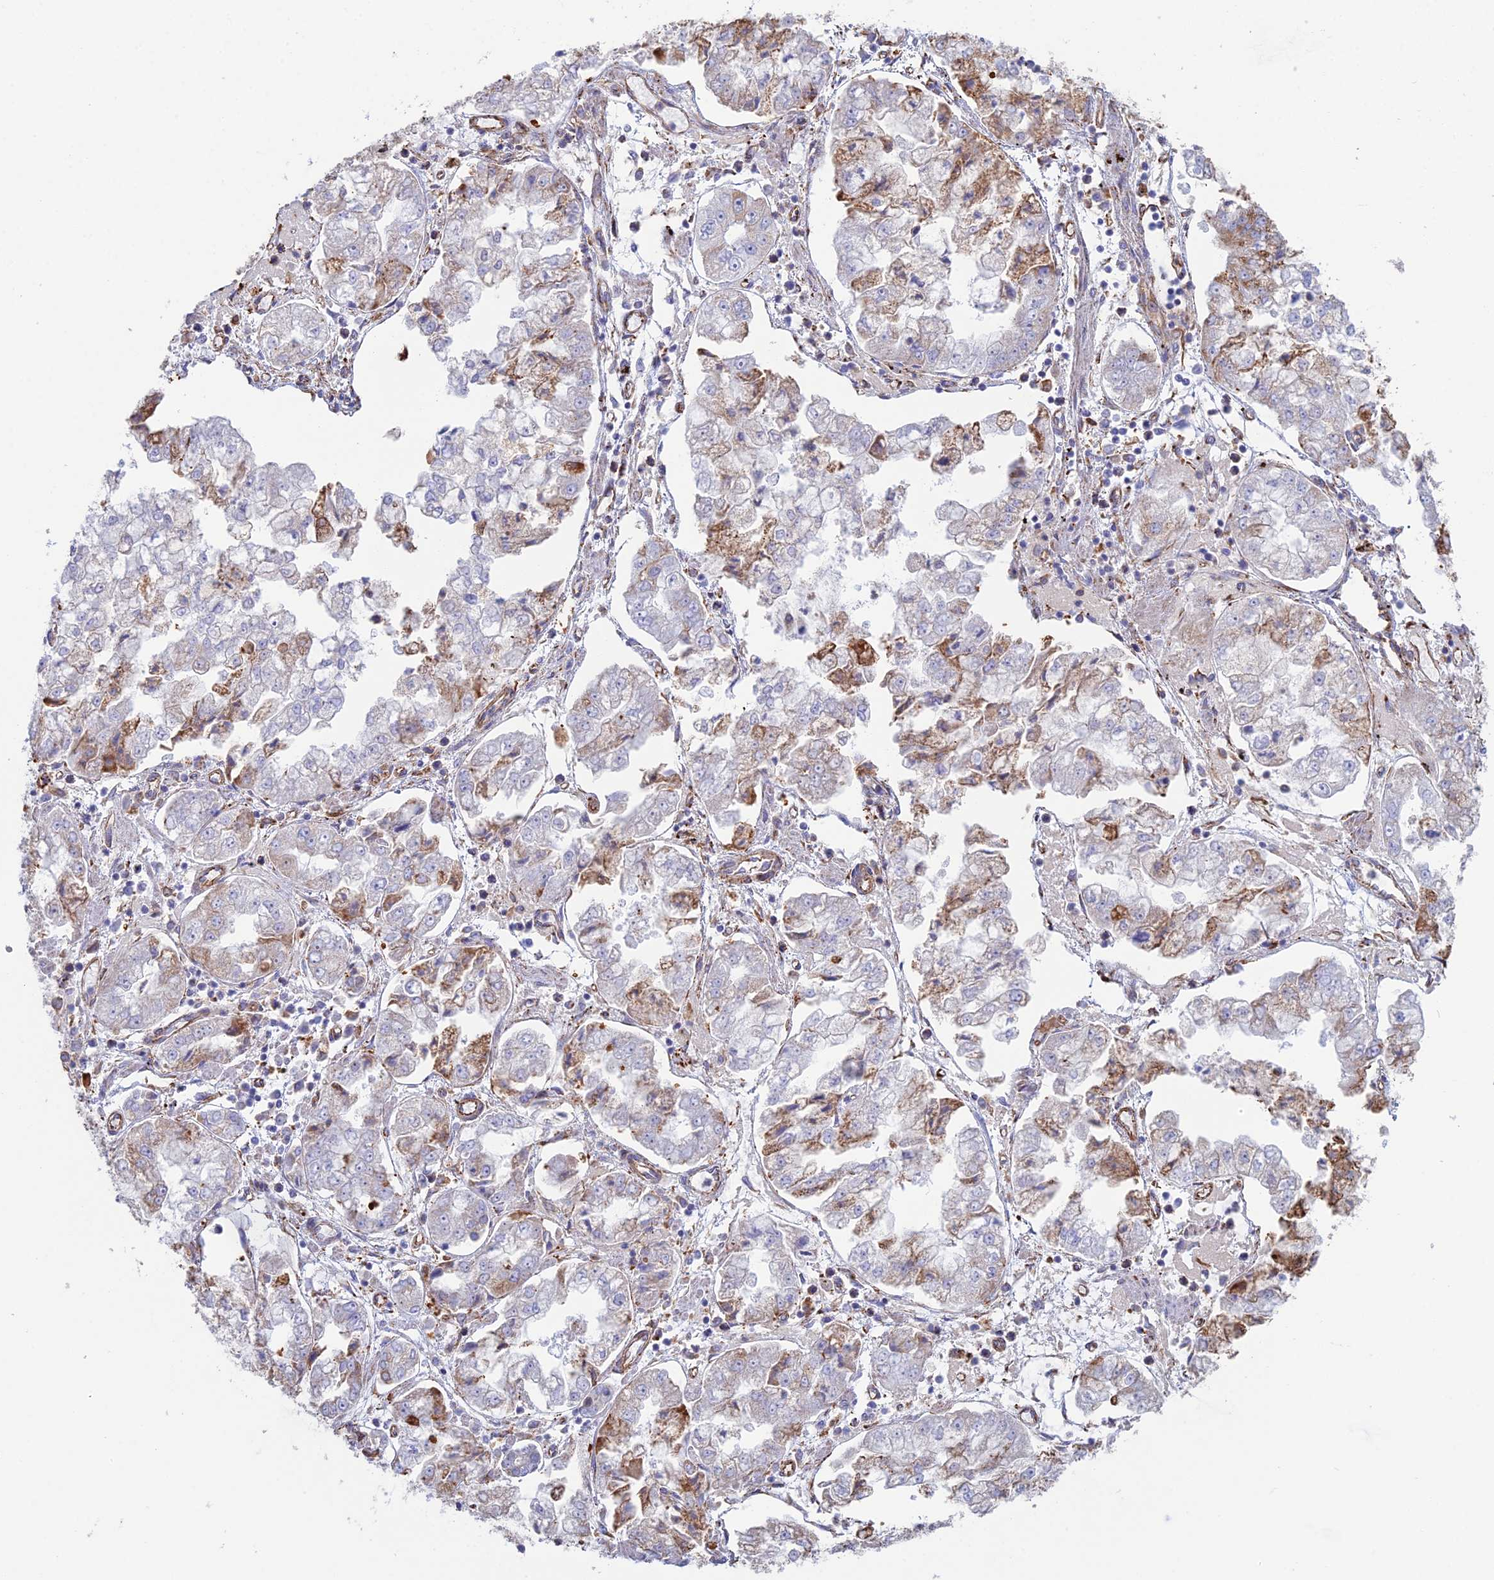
{"staining": {"intensity": "moderate", "quantity": "<25%", "location": "cytoplasmic/membranous"}, "tissue": "stomach cancer", "cell_type": "Tumor cells", "image_type": "cancer", "snomed": [{"axis": "morphology", "description": "Adenocarcinoma, NOS"}, {"axis": "topography", "description": "Stomach"}], "caption": "Protein expression analysis of human stomach cancer reveals moderate cytoplasmic/membranous positivity in about <25% of tumor cells. (IHC, brightfield microscopy, high magnification).", "gene": "CLVS2", "patient": {"sex": "male", "age": 76}}